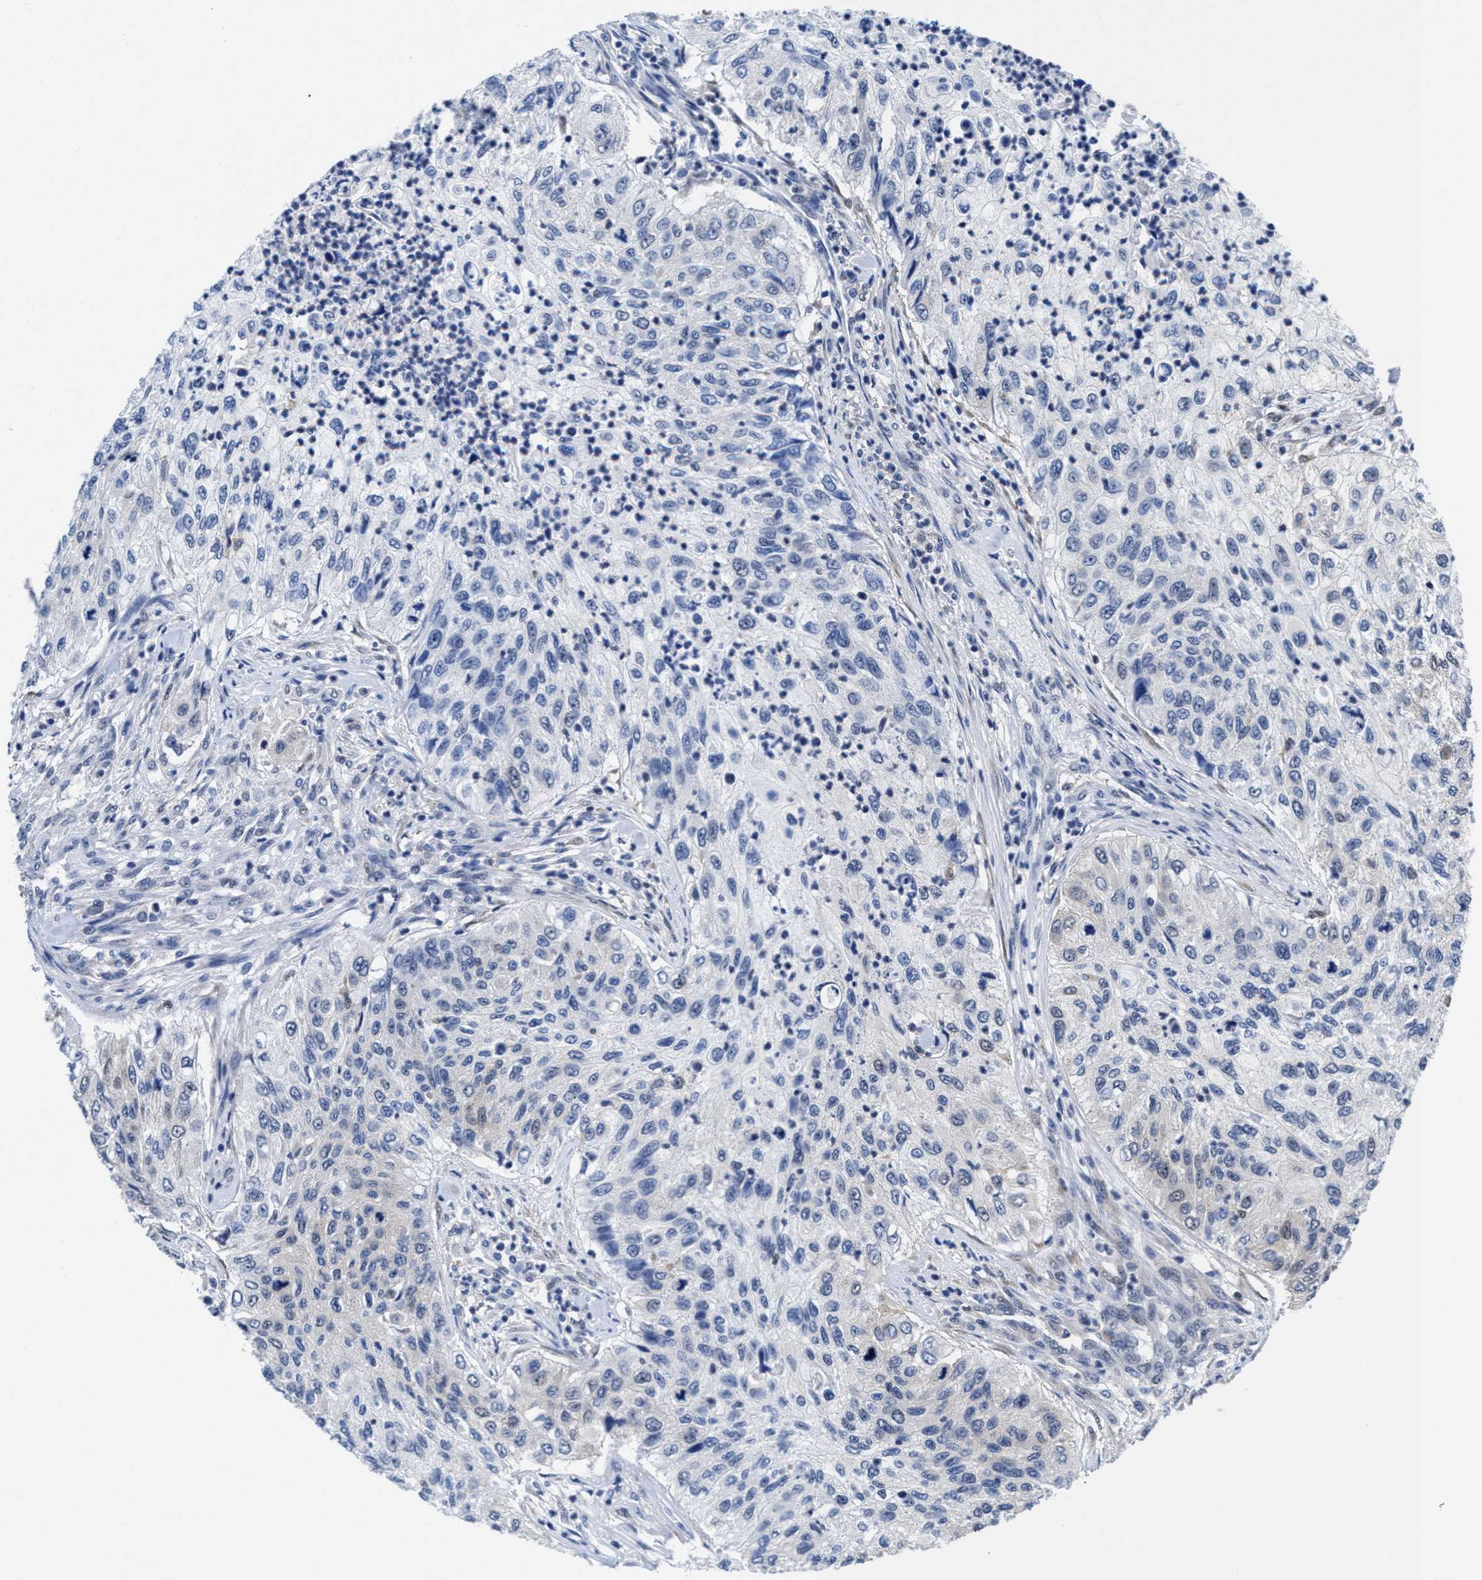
{"staining": {"intensity": "negative", "quantity": "none", "location": "none"}, "tissue": "urothelial cancer", "cell_type": "Tumor cells", "image_type": "cancer", "snomed": [{"axis": "morphology", "description": "Urothelial carcinoma, High grade"}, {"axis": "topography", "description": "Urinary bladder"}], "caption": "Micrograph shows no protein positivity in tumor cells of urothelial cancer tissue. Brightfield microscopy of IHC stained with DAB (3,3'-diaminobenzidine) (brown) and hematoxylin (blue), captured at high magnification.", "gene": "ACLY", "patient": {"sex": "female", "age": 60}}